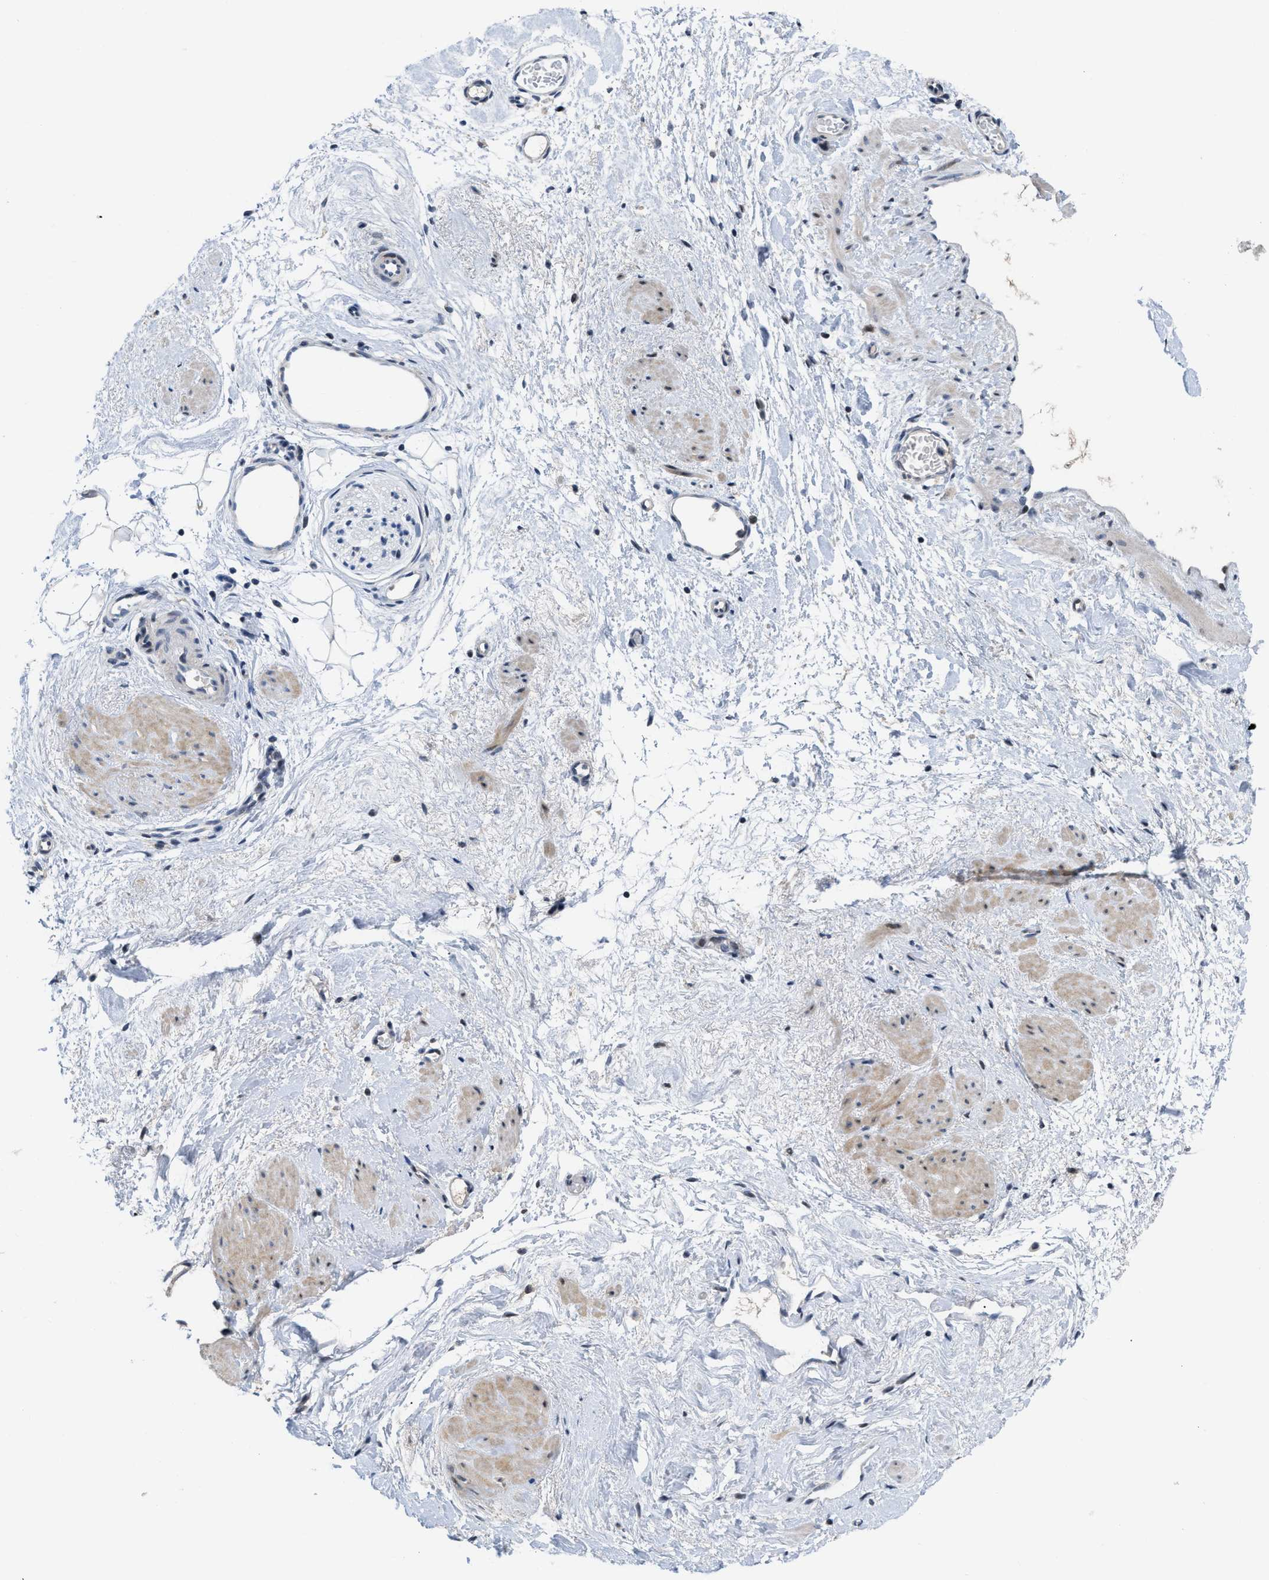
{"staining": {"intensity": "negative", "quantity": "none", "location": "none"}, "tissue": "adipose tissue", "cell_type": "Adipocytes", "image_type": "normal", "snomed": [{"axis": "morphology", "description": "Normal tissue, NOS"}, {"axis": "topography", "description": "Soft tissue"}], "caption": "The image reveals no staining of adipocytes in normal adipose tissue.", "gene": "SETDB1", "patient": {"sex": "male", "age": 72}}